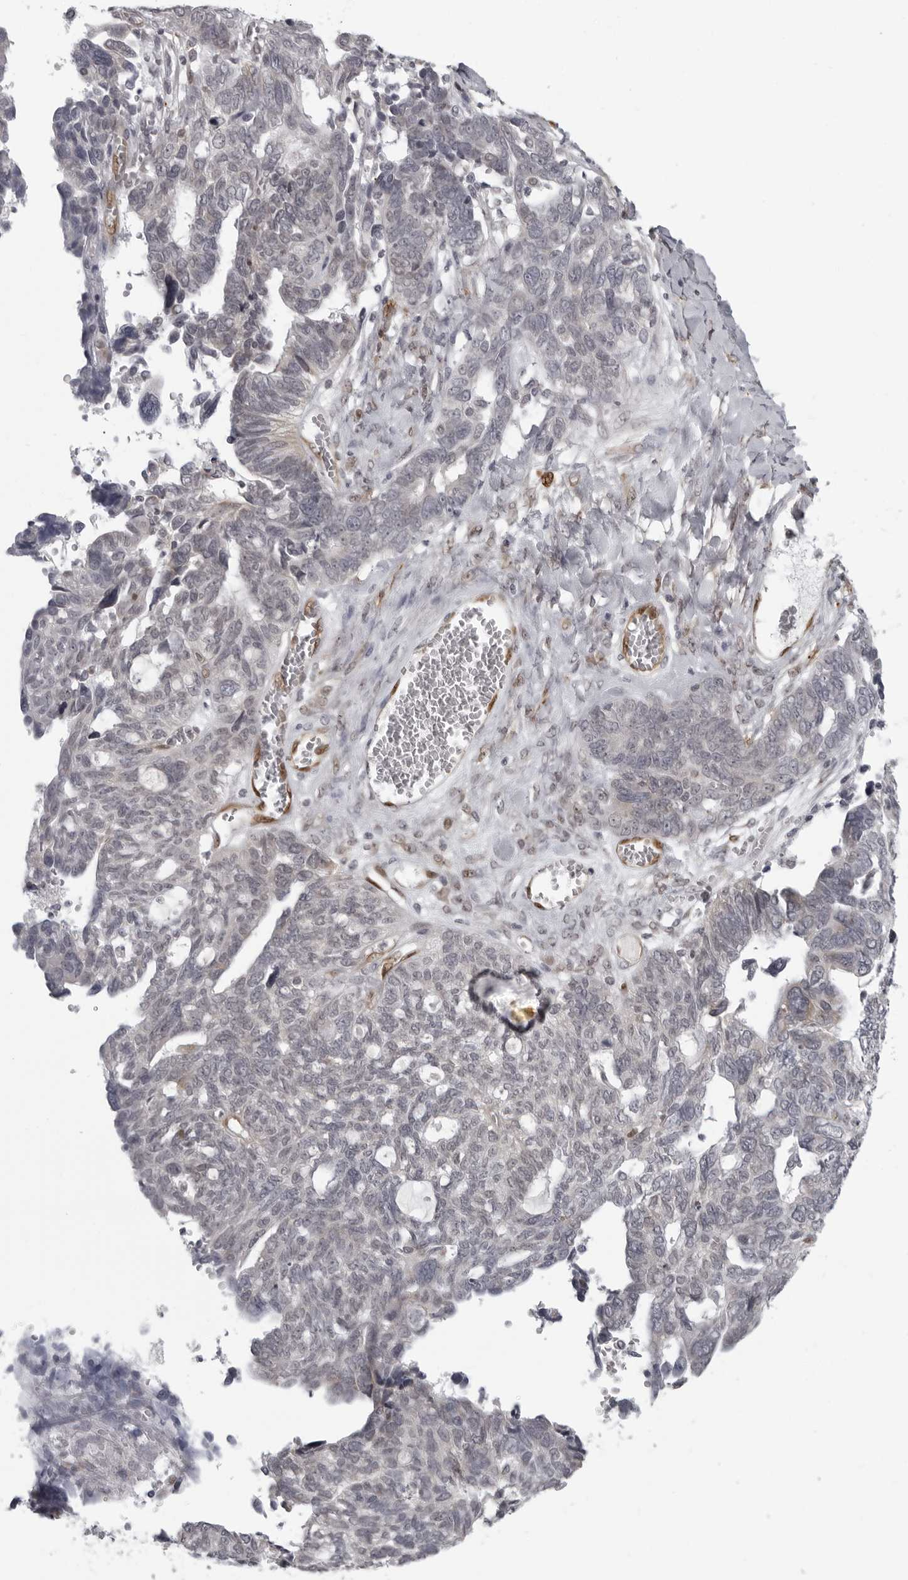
{"staining": {"intensity": "weak", "quantity": "25%-75%", "location": "nuclear"}, "tissue": "ovarian cancer", "cell_type": "Tumor cells", "image_type": "cancer", "snomed": [{"axis": "morphology", "description": "Cystadenocarcinoma, serous, NOS"}, {"axis": "topography", "description": "Ovary"}], "caption": "A low amount of weak nuclear expression is appreciated in approximately 25%-75% of tumor cells in ovarian serous cystadenocarcinoma tissue.", "gene": "MAPK12", "patient": {"sex": "female", "age": 79}}